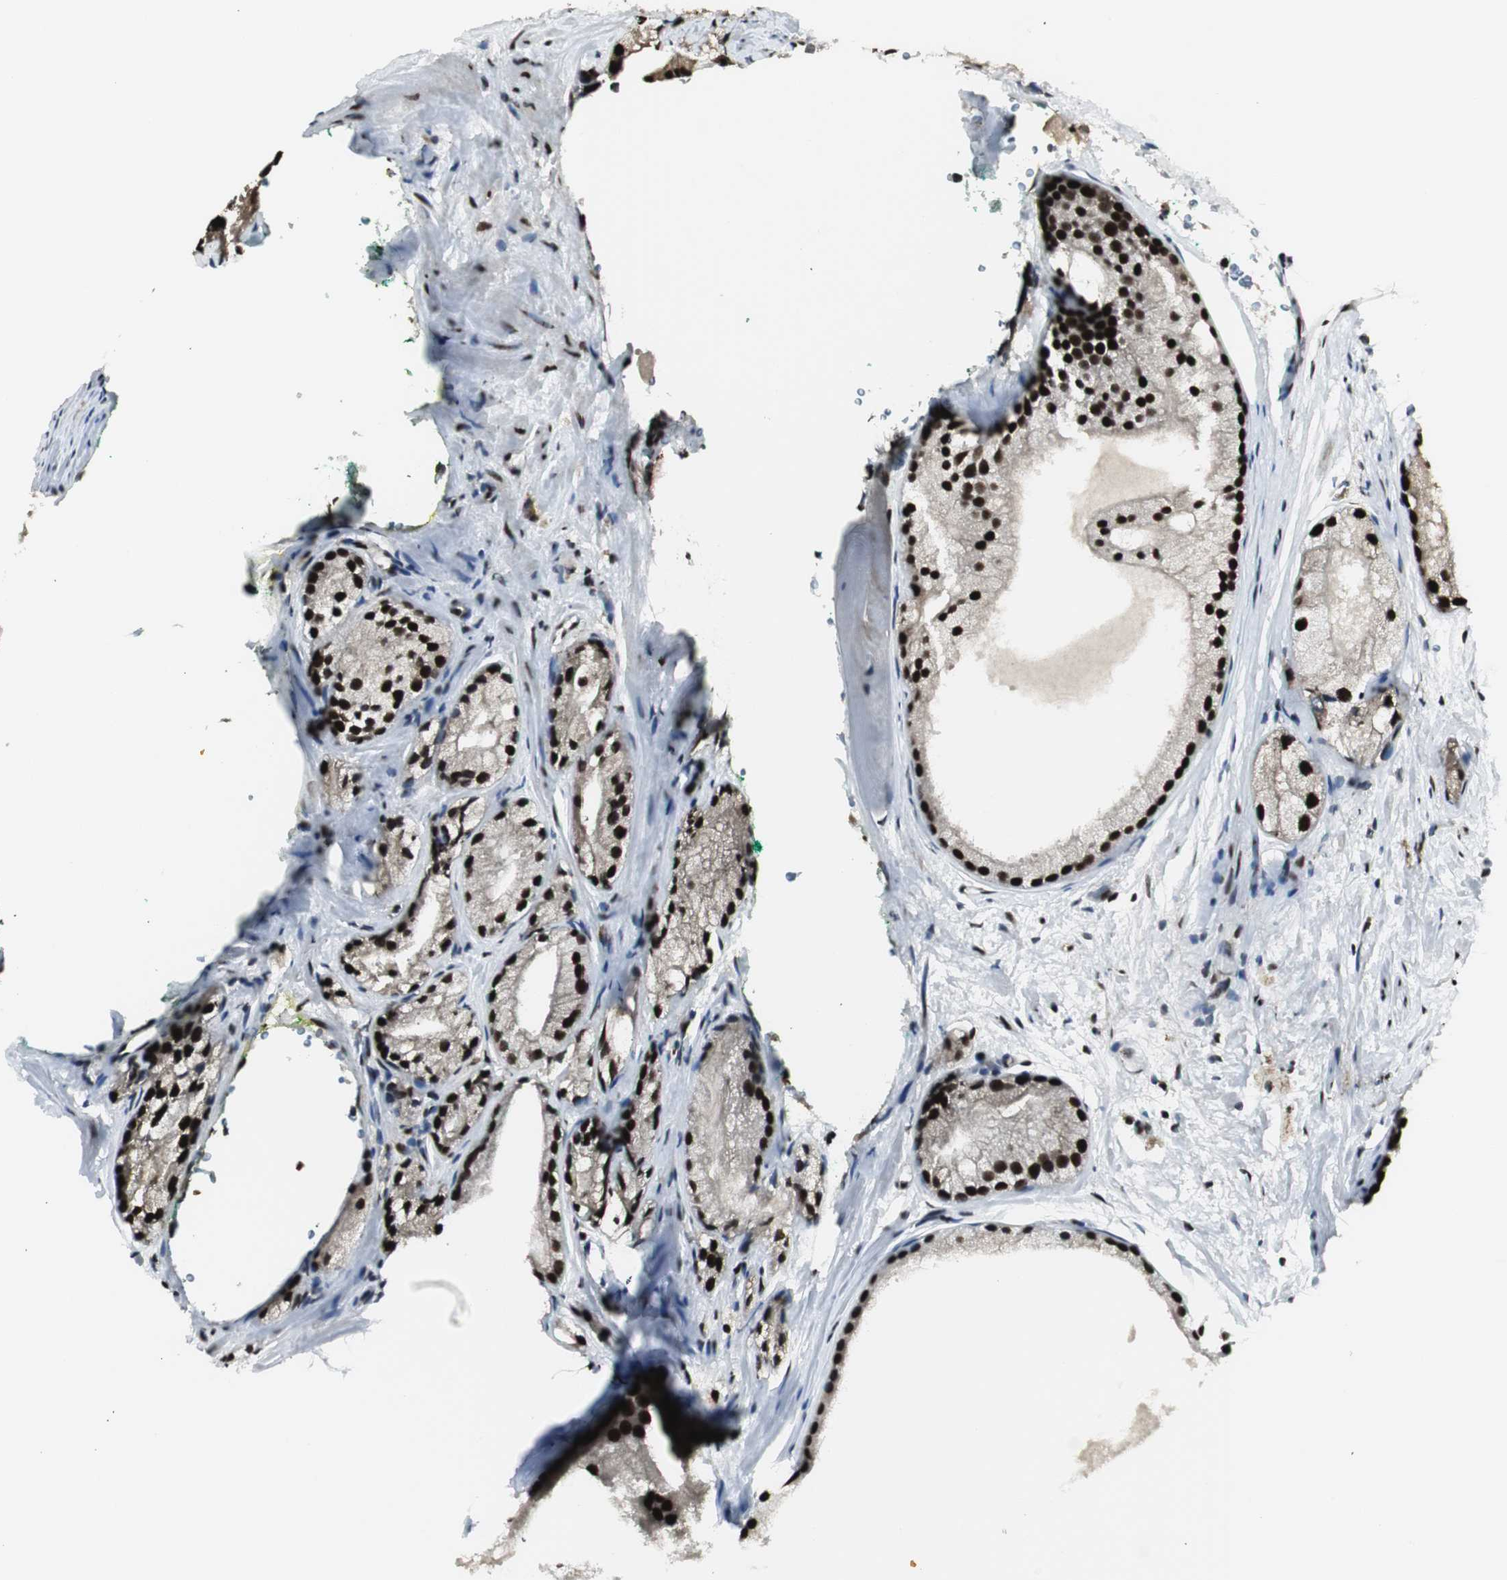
{"staining": {"intensity": "strong", "quantity": ">75%", "location": "nuclear"}, "tissue": "prostate cancer", "cell_type": "Tumor cells", "image_type": "cancer", "snomed": [{"axis": "morphology", "description": "Adenocarcinoma, Low grade"}, {"axis": "topography", "description": "Prostate"}], "caption": "Approximately >75% of tumor cells in prostate low-grade adenocarcinoma demonstrate strong nuclear protein staining as visualized by brown immunohistochemical staining.", "gene": "PARN", "patient": {"sex": "male", "age": 69}}